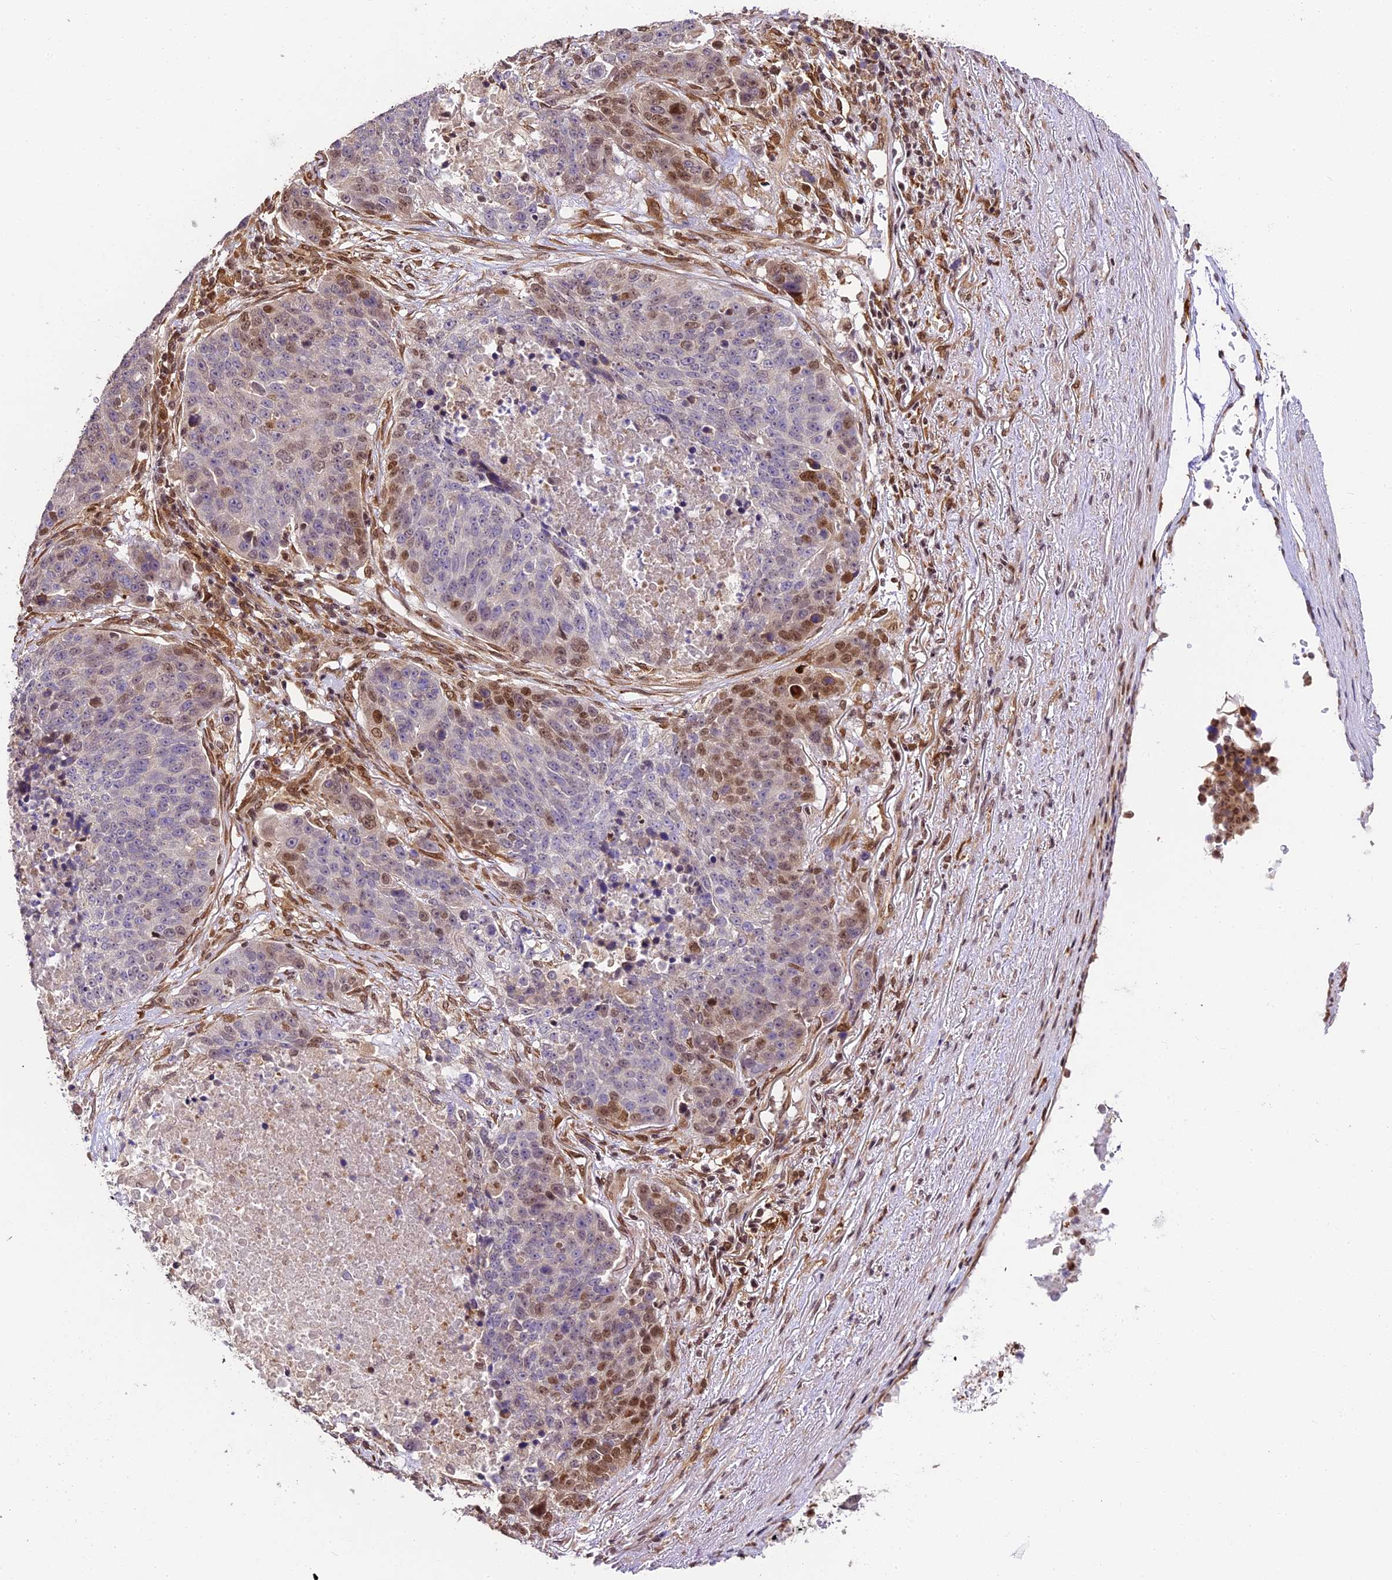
{"staining": {"intensity": "moderate", "quantity": "<25%", "location": "nuclear"}, "tissue": "lung cancer", "cell_type": "Tumor cells", "image_type": "cancer", "snomed": [{"axis": "morphology", "description": "Normal tissue, NOS"}, {"axis": "morphology", "description": "Squamous cell carcinoma, NOS"}, {"axis": "topography", "description": "Lymph node"}, {"axis": "topography", "description": "Lung"}], "caption": "Protein staining of lung cancer (squamous cell carcinoma) tissue exhibits moderate nuclear staining in approximately <25% of tumor cells.", "gene": "TRIM22", "patient": {"sex": "male", "age": 66}}